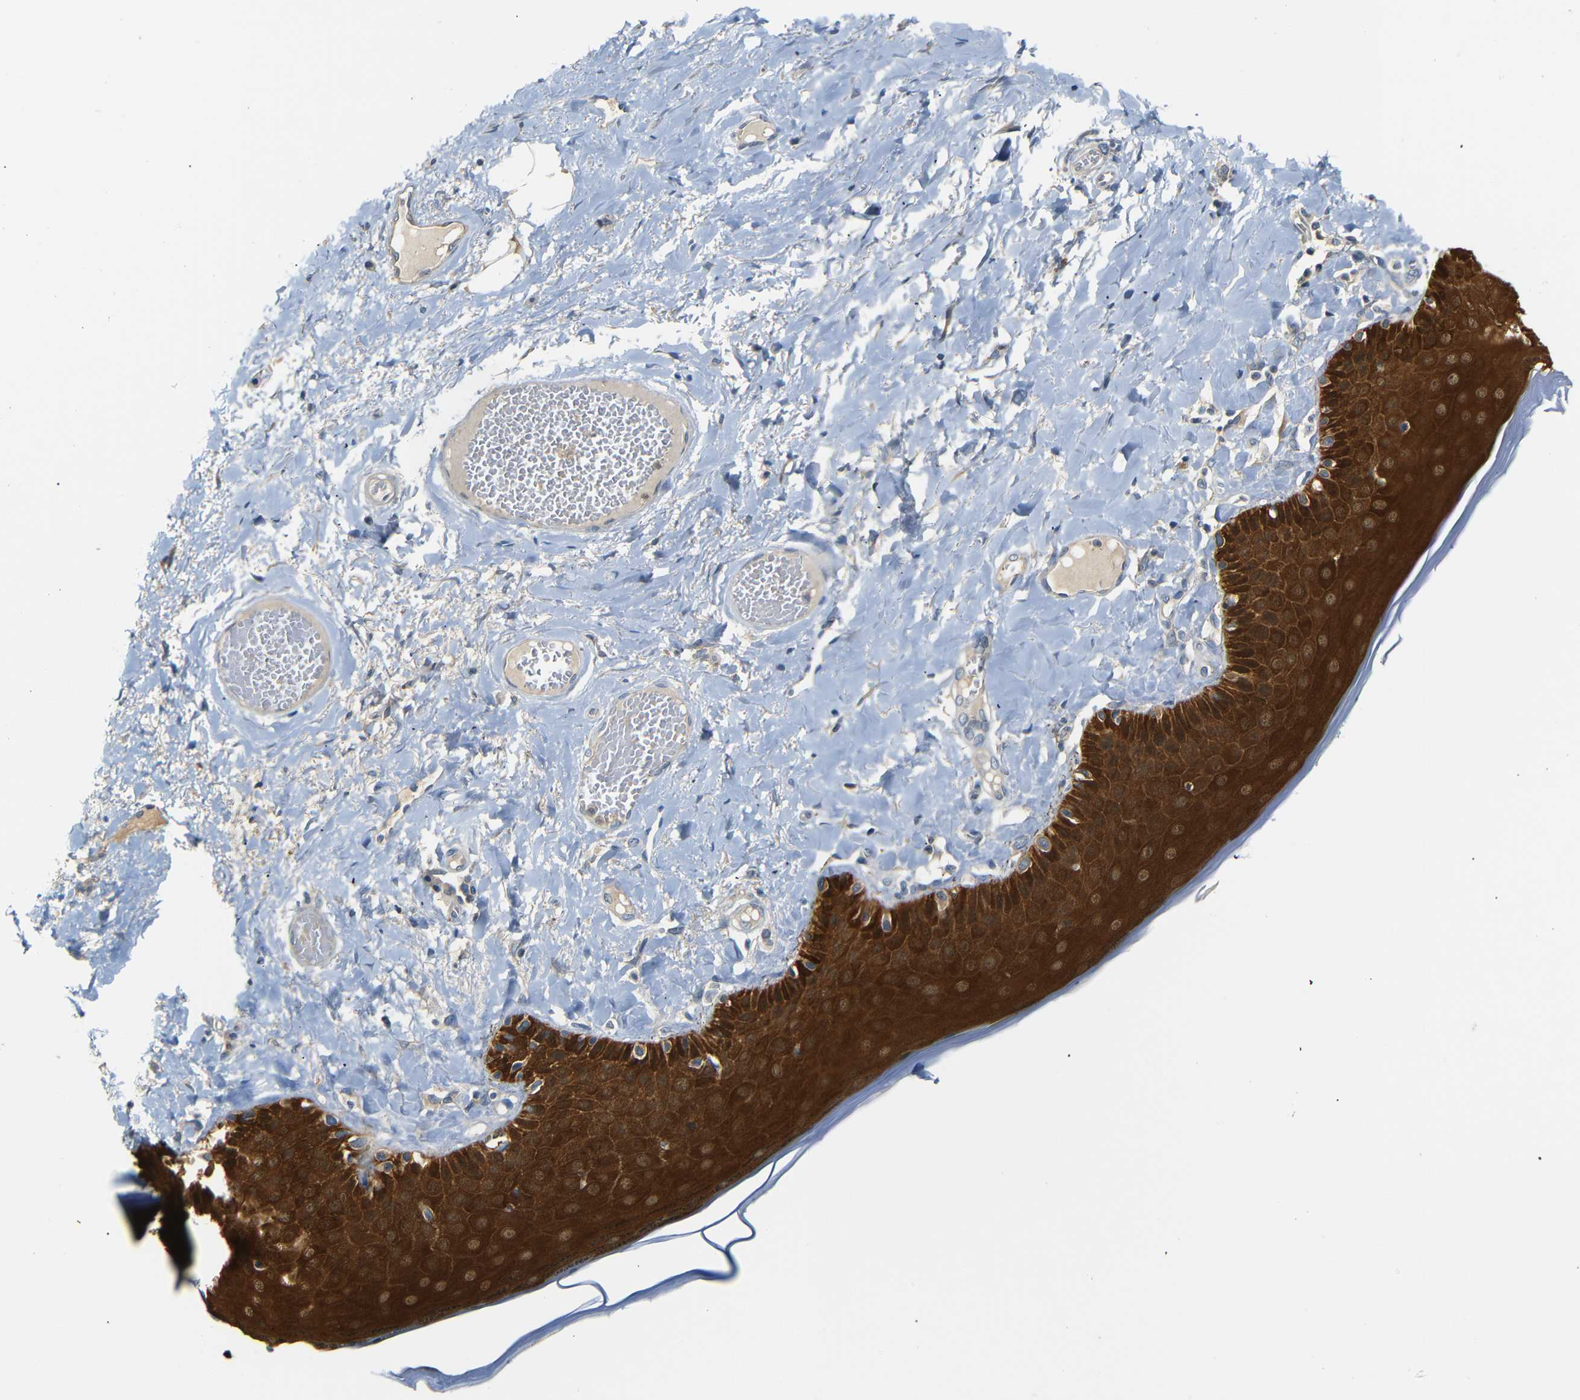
{"staining": {"intensity": "strong", "quantity": ">75%", "location": "cytoplasmic/membranous"}, "tissue": "skin", "cell_type": "Epidermal cells", "image_type": "normal", "snomed": [{"axis": "morphology", "description": "Normal tissue, NOS"}, {"axis": "topography", "description": "Anal"}], "caption": "A brown stain highlights strong cytoplasmic/membranous staining of a protein in epidermal cells of normal skin. (Stains: DAB in brown, nuclei in blue, Microscopy: brightfield microscopy at high magnification).", "gene": "SFN", "patient": {"sex": "male", "age": 69}}